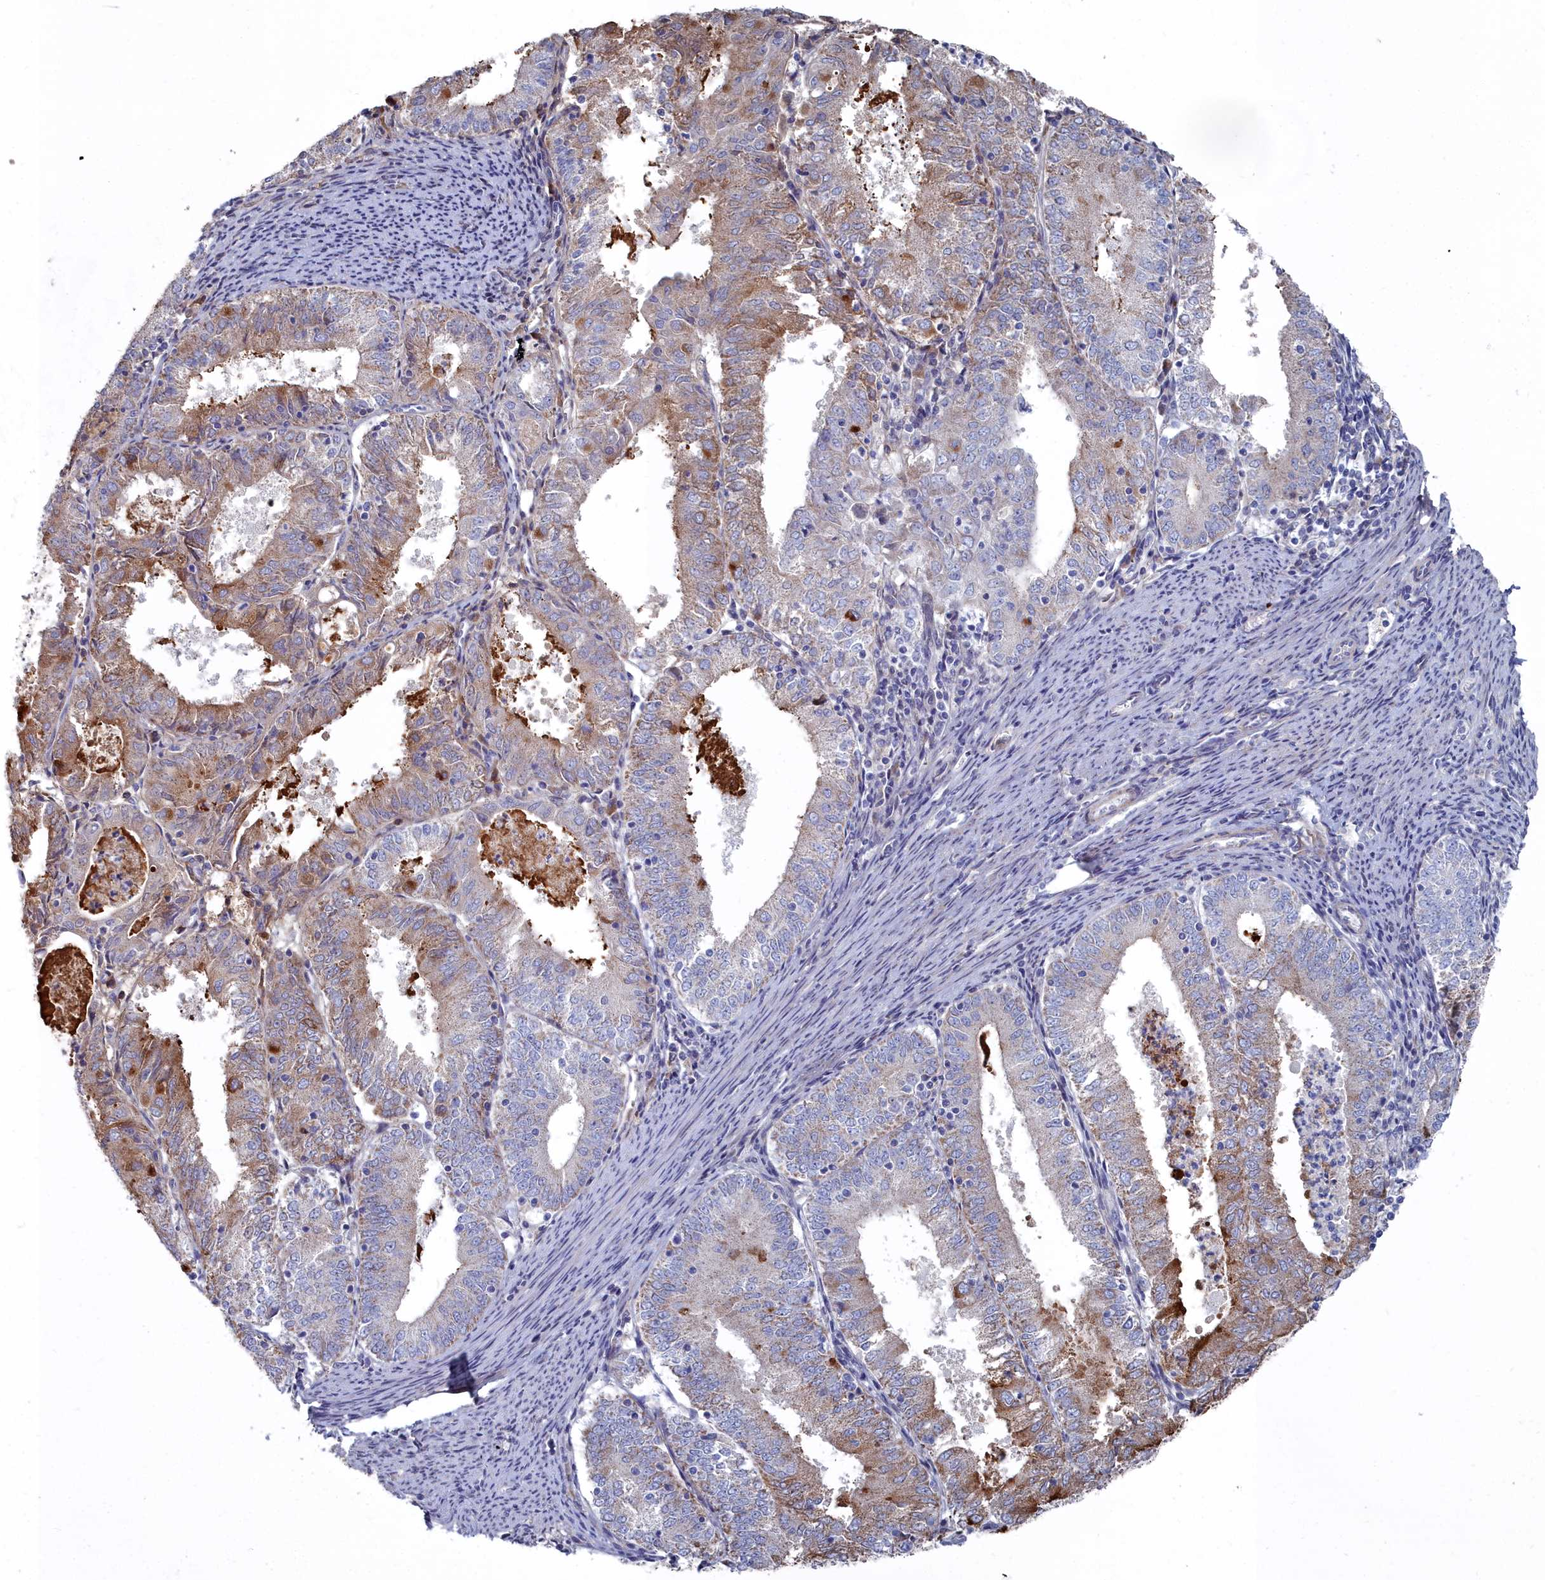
{"staining": {"intensity": "moderate", "quantity": "25%-75%", "location": "cytoplasmic/membranous"}, "tissue": "endometrial cancer", "cell_type": "Tumor cells", "image_type": "cancer", "snomed": [{"axis": "morphology", "description": "Adenocarcinoma, NOS"}, {"axis": "topography", "description": "Endometrium"}], "caption": "Endometrial adenocarcinoma stained with immunohistochemistry demonstrates moderate cytoplasmic/membranous positivity in about 25%-75% of tumor cells. The staining is performed using DAB (3,3'-diaminobenzidine) brown chromogen to label protein expression. The nuclei are counter-stained blue using hematoxylin.", "gene": "SHISAL2A", "patient": {"sex": "female", "age": 57}}